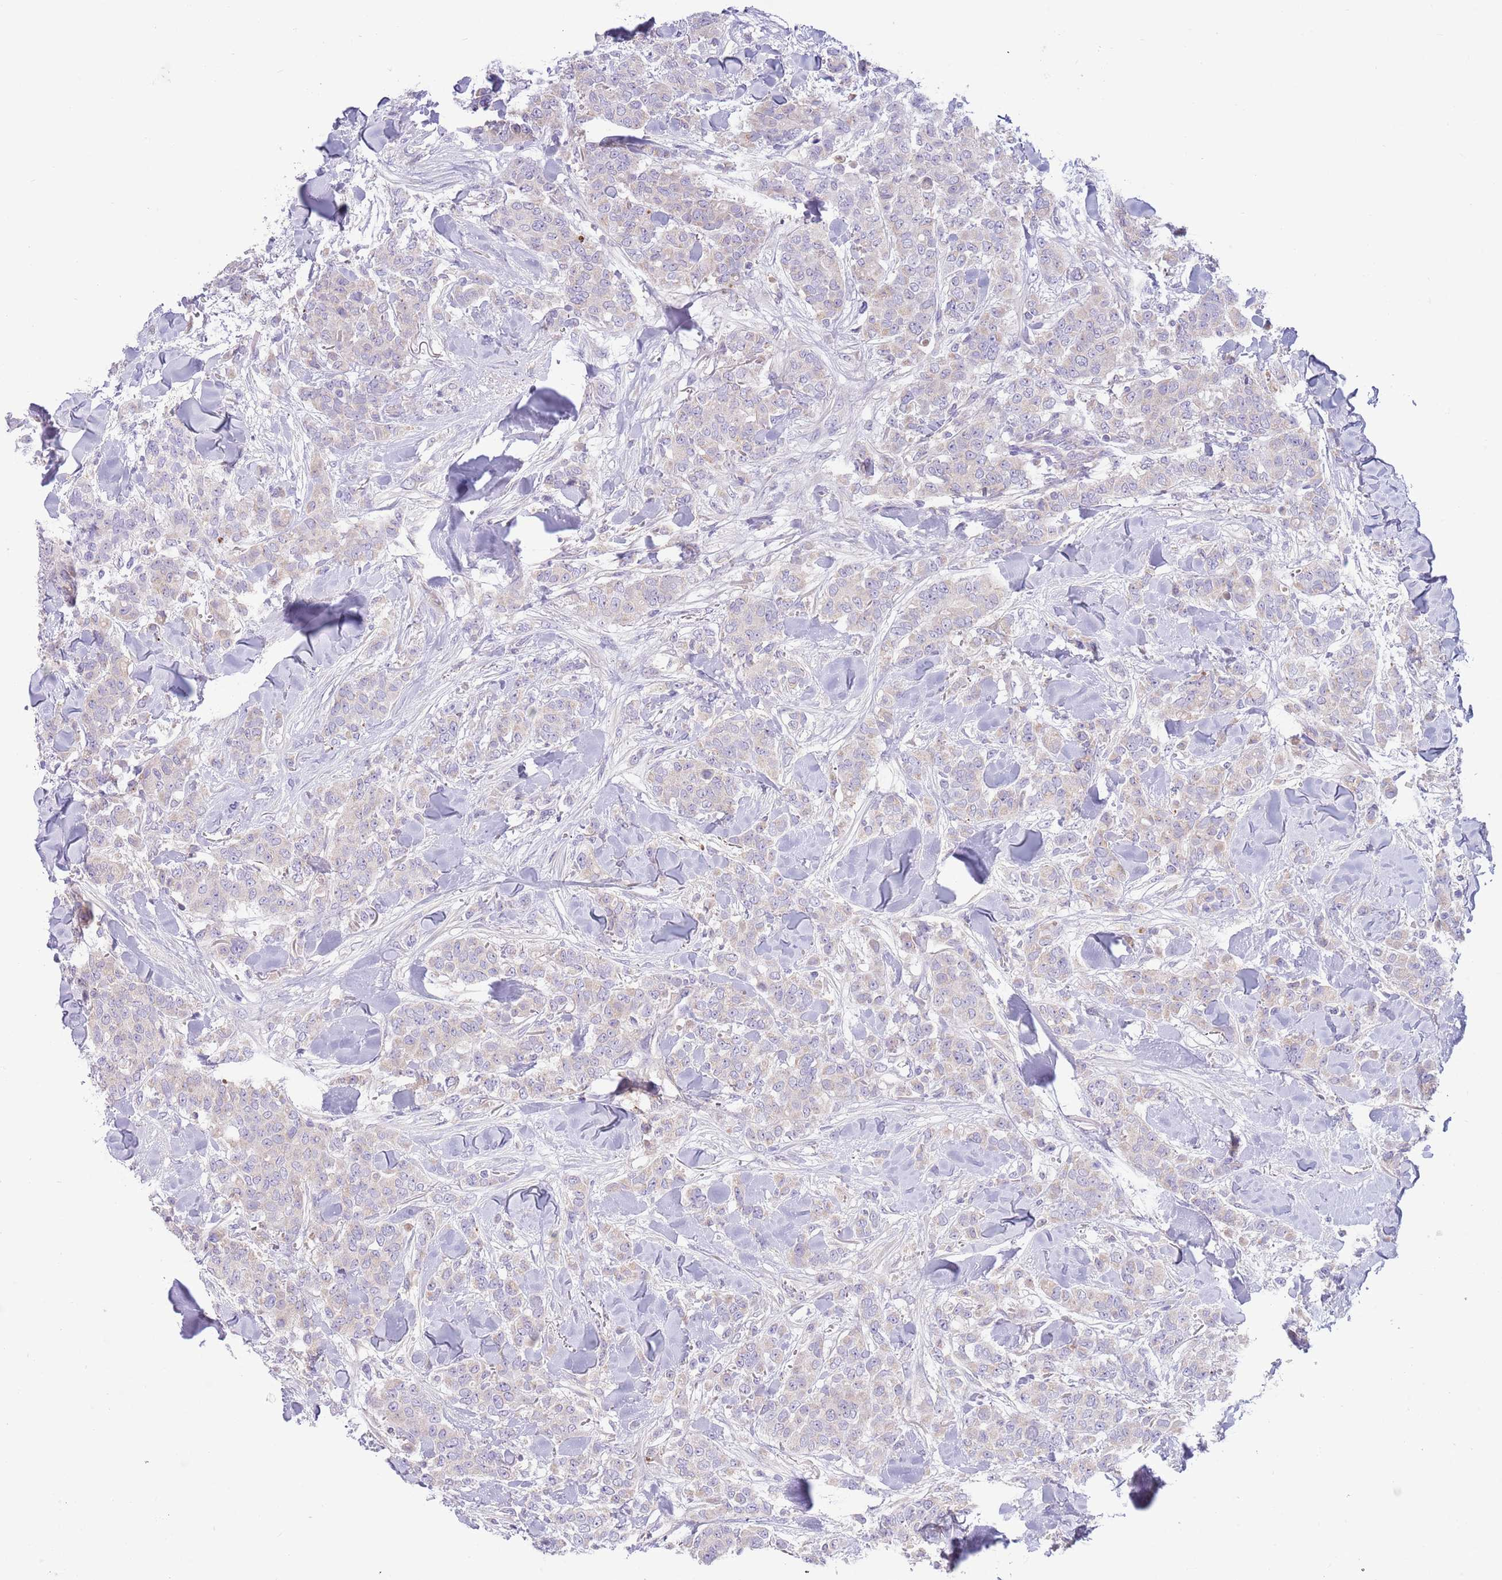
{"staining": {"intensity": "weak", "quantity": "<25%", "location": "cytoplasmic/membranous"}, "tissue": "breast cancer", "cell_type": "Tumor cells", "image_type": "cancer", "snomed": [{"axis": "morphology", "description": "Lobular carcinoma"}, {"axis": "topography", "description": "Breast"}], "caption": "This photomicrograph is of breast lobular carcinoma stained with immunohistochemistry (IHC) to label a protein in brown with the nuclei are counter-stained blue. There is no positivity in tumor cells. (Brightfield microscopy of DAB IHC at high magnification).", "gene": "DDHD1", "patient": {"sex": "female", "age": 91}}